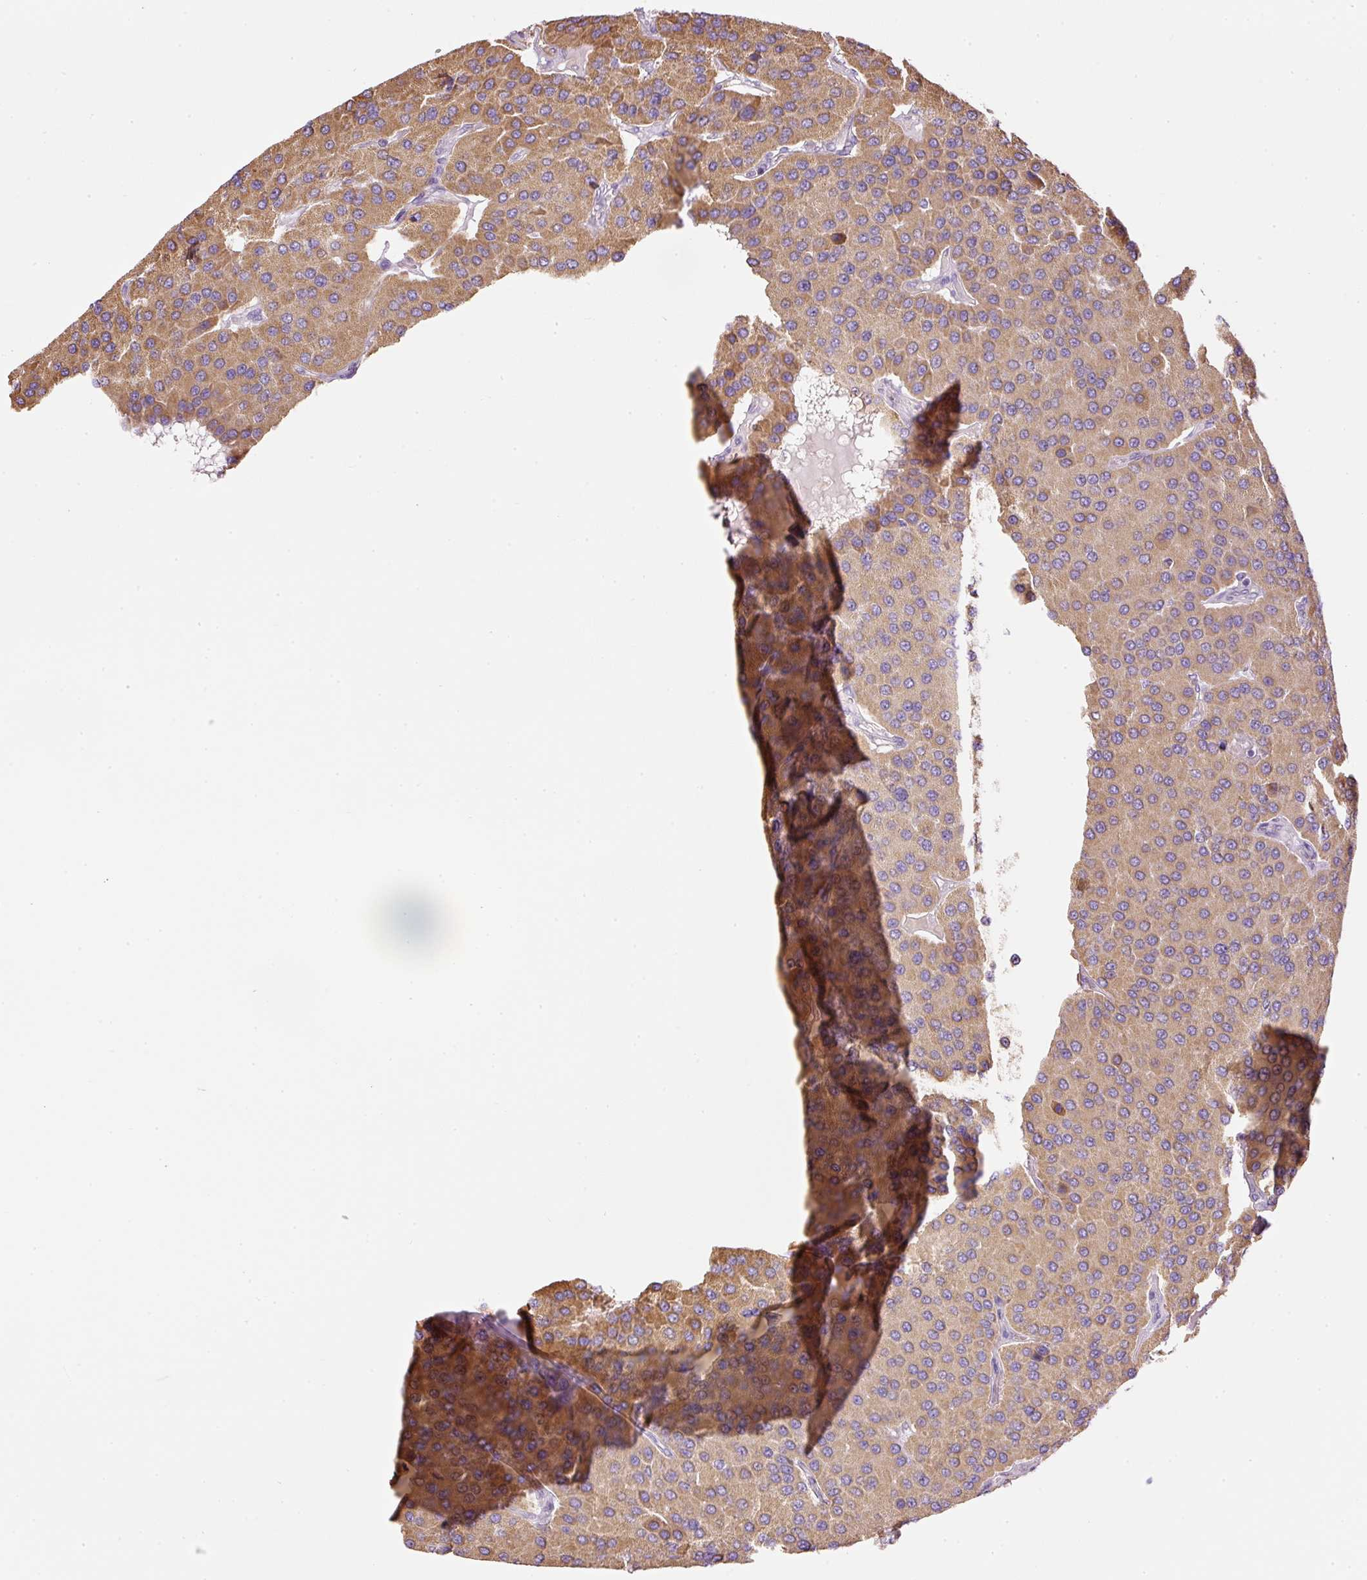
{"staining": {"intensity": "moderate", "quantity": ">75%", "location": "cytoplasmic/membranous"}, "tissue": "parathyroid gland", "cell_type": "Glandular cells", "image_type": "normal", "snomed": [{"axis": "morphology", "description": "Normal tissue, NOS"}, {"axis": "morphology", "description": "Adenoma, NOS"}, {"axis": "topography", "description": "Parathyroid gland"}], "caption": "Parathyroid gland stained for a protein (brown) exhibits moderate cytoplasmic/membranous positive expression in approximately >75% of glandular cells.", "gene": "KPNA5", "patient": {"sex": "female", "age": 86}}